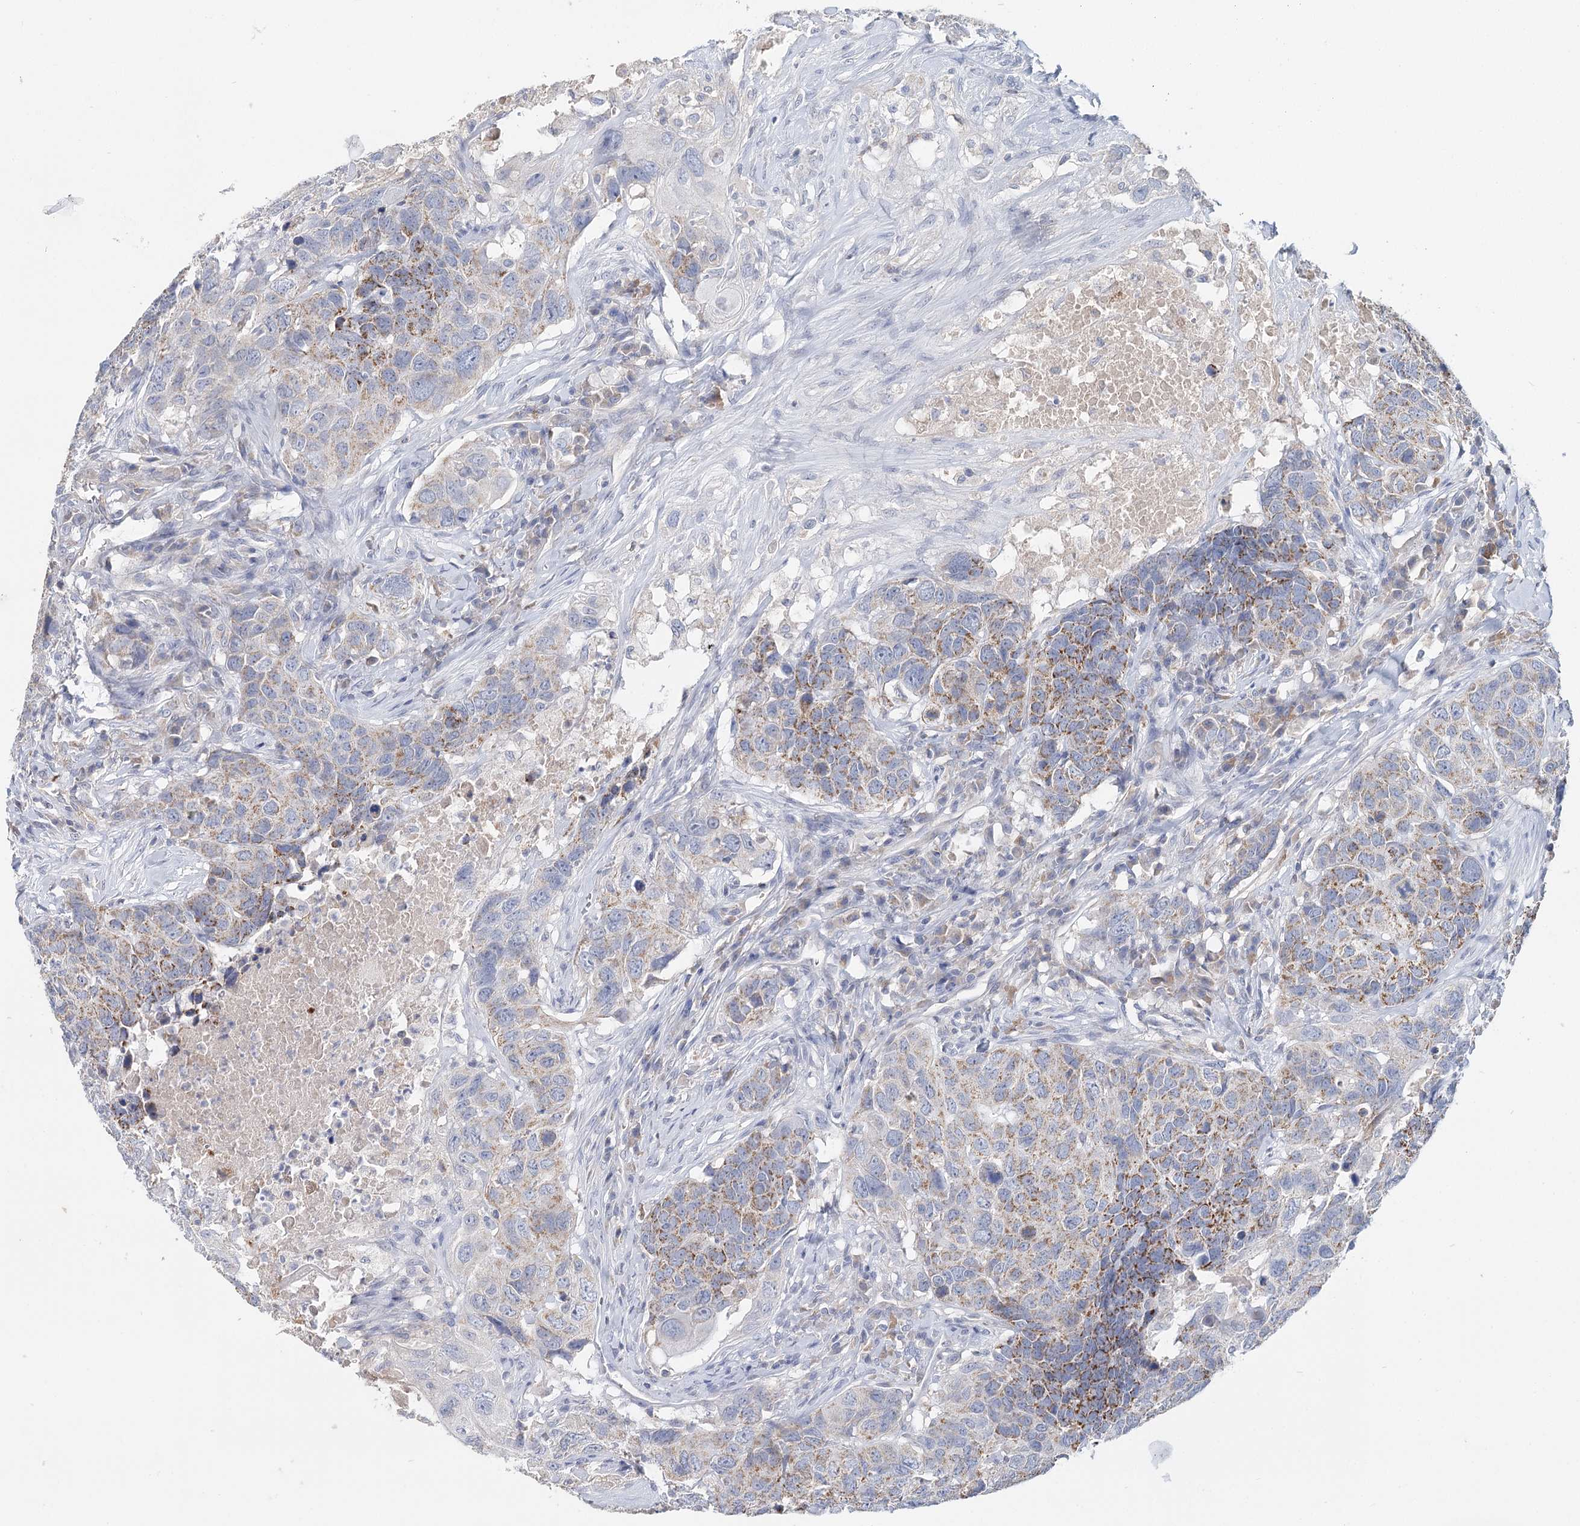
{"staining": {"intensity": "moderate", "quantity": "25%-75%", "location": "cytoplasmic/membranous"}, "tissue": "head and neck cancer", "cell_type": "Tumor cells", "image_type": "cancer", "snomed": [{"axis": "morphology", "description": "Squamous cell carcinoma, NOS"}, {"axis": "topography", "description": "Head-Neck"}], "caption": "DAB (3,3'-diaminobenzidine) immunohistochemical staining of human squamous cell carcinoma (head and neck) shows moderate cytoplasmic/membranous protein expression in approximately 25%-75% of tumor cells. (DAB IHC, brown staining for protein, blue staining for nuclei).", "gene": "ARHGAP44", "patient": {"sex": "male", "age": 66}}